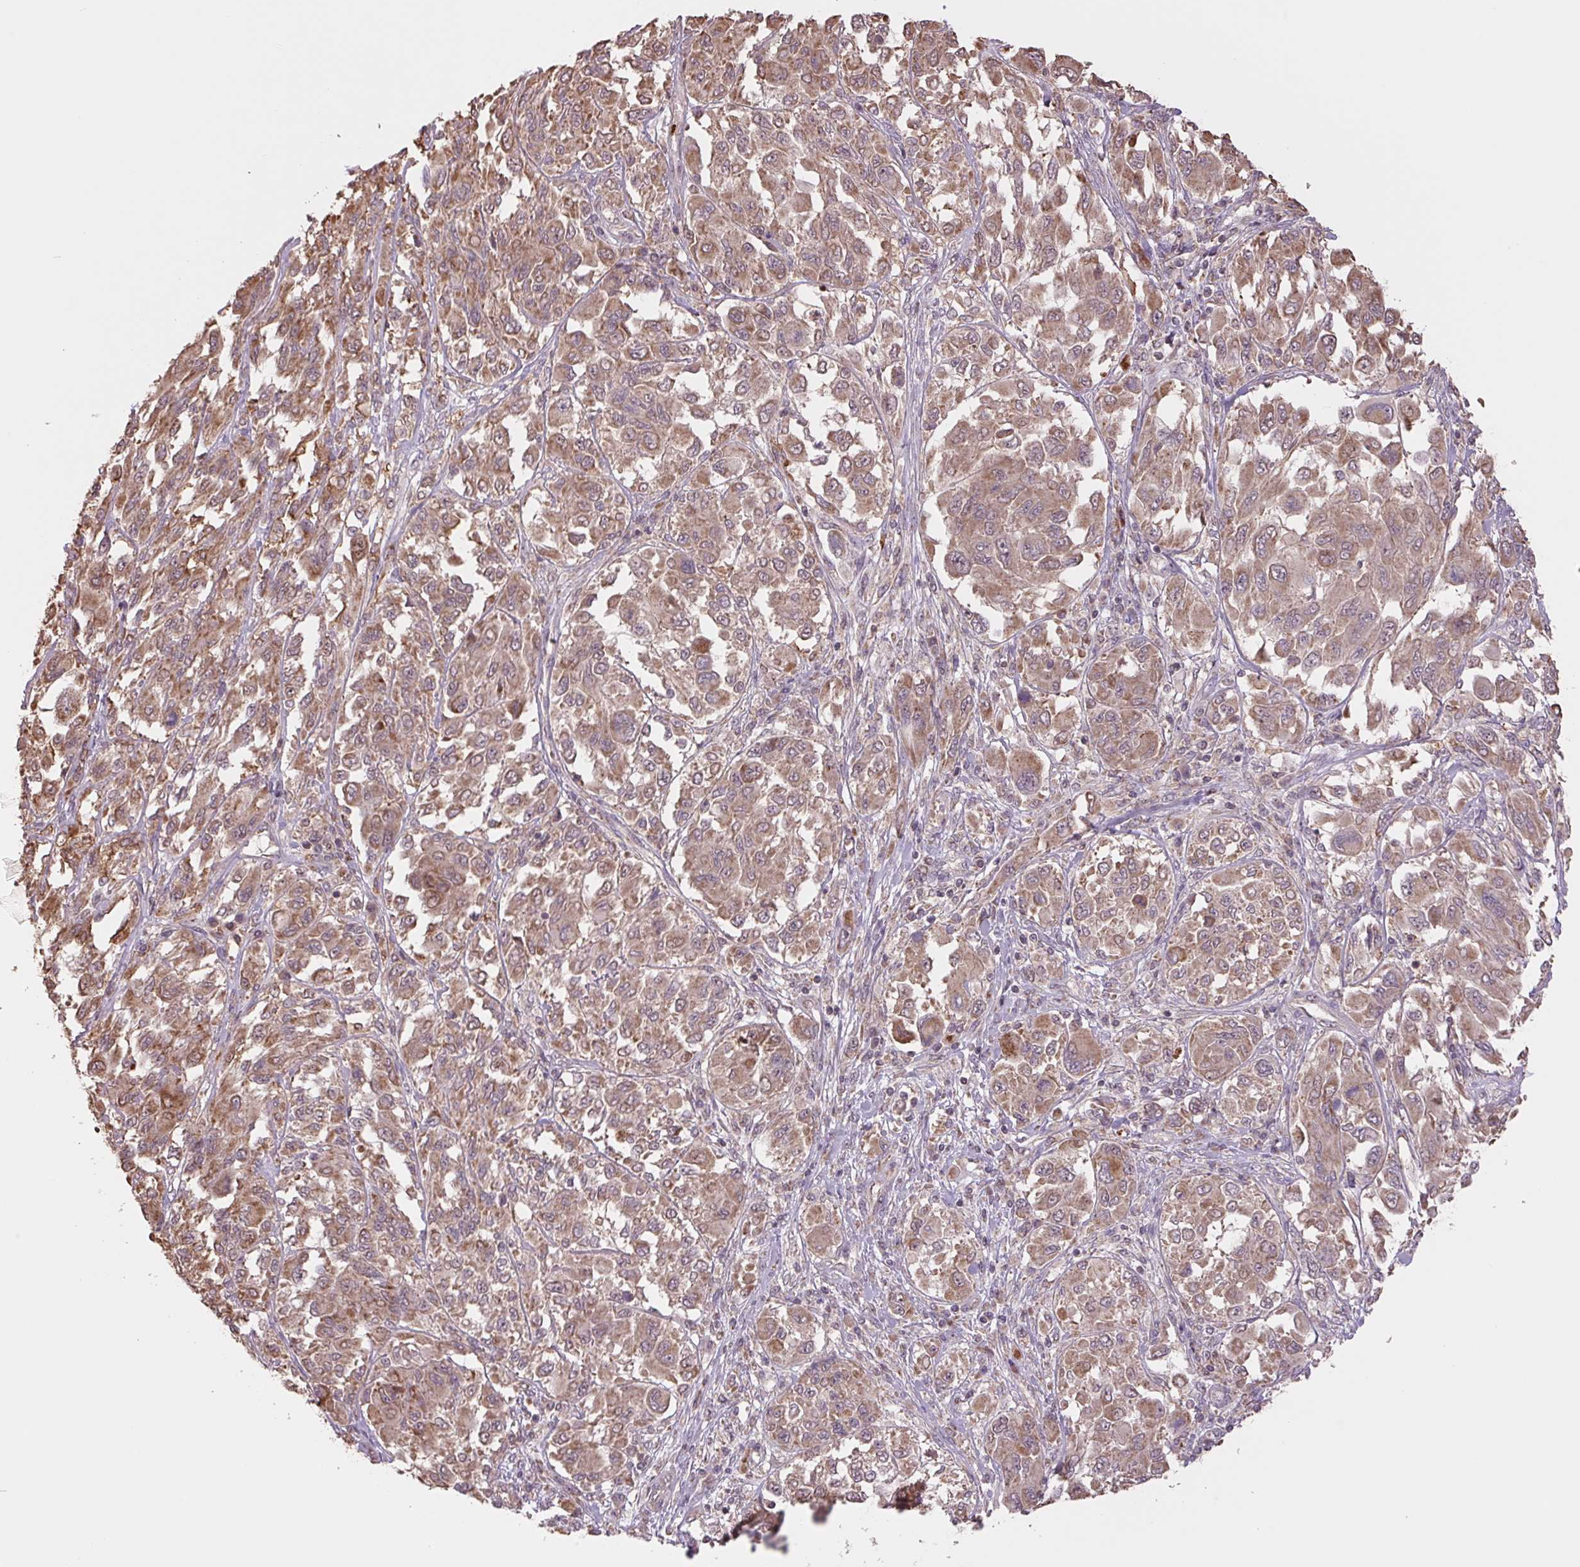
{"staining": {"intensity": "moderate", "quantity": ">75%", "location": "cytoplasmic/membranous"}, "tissue": "melanoma", "cell_type": "Tumor cells", "image_type": "cancer", "snomed": [{"axis": "morphology", "description": "Malignant melanoma, NOS"}, {"axis": "topography", "description": "Skin"}], "caption": "High-magnification brightfield microscopy of melanoma stained with DAB (3,3'-diaminobenzidine) (brown) and counterstained with hematoxylin (blue). tumor cells exhibit moderate cytoplasmic/membranous positivity is seen in about>75% of cells.", "gene": "TMEM160", "patient": {"sex": "female", "age": 91}}